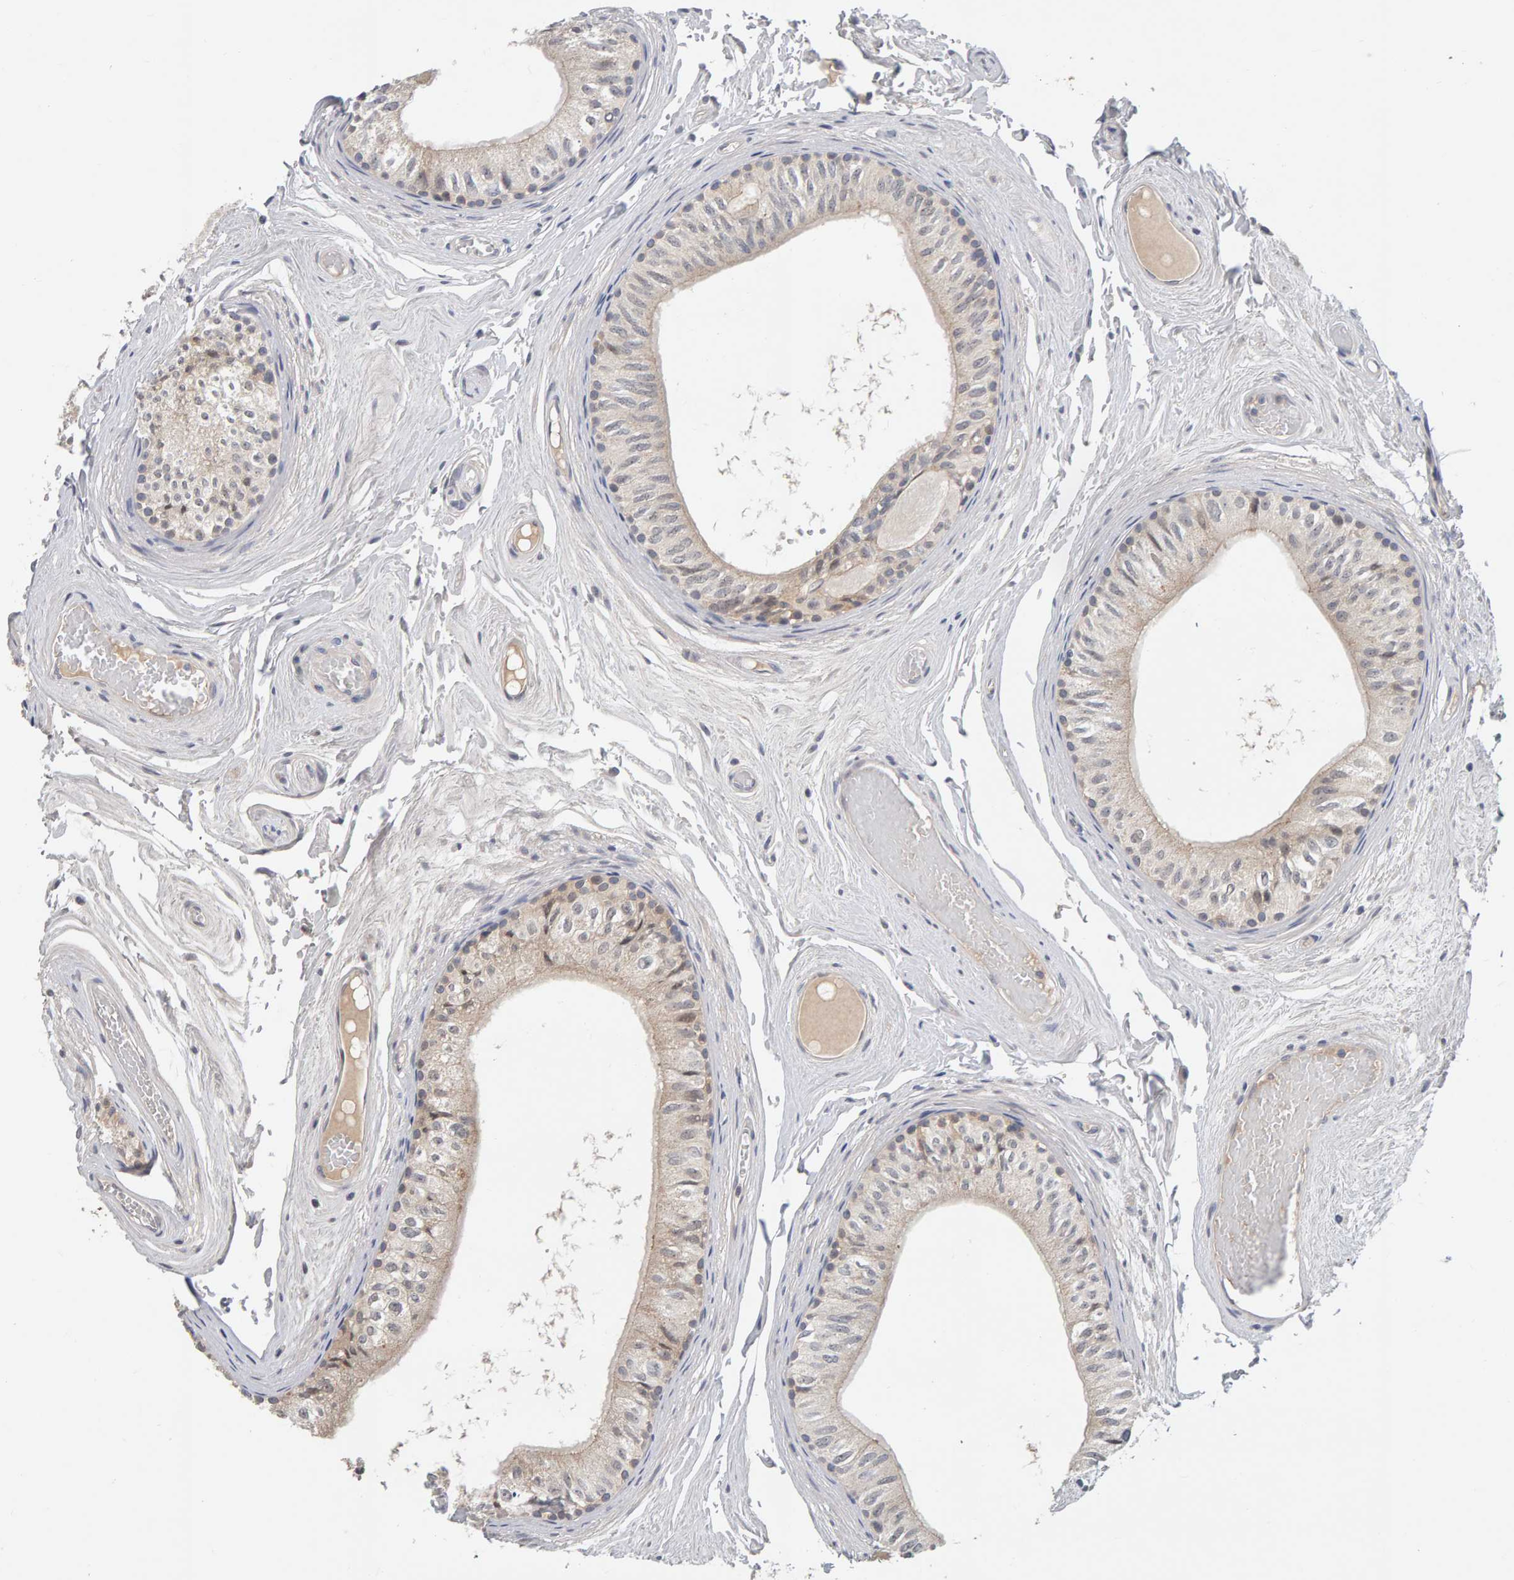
{"staining": {"intensity": "weak", "quantity": "<25%", "location": "cytoplasmic/membranous"}, "tissue": "epididymis", "cell_type": "Glandular cells", "image_type": "normal", "snomed": [{"axis": "morphology", "description": "Normal tissue, NOS"}, {"axis": "topography", "description": "Epididymis"}], "caption": "Immunohistochemistry (IHC) photomicrograph of unremarkable epididymis: human epididymis stained with DAB (3,3'-diaminobenzidine) displays no significant protein expression in glandular cells. (DAB immunohistochemistry (IHC), high magnification).", "gene": "GFUS", "patient": {"sex": "male", "age": 79}}